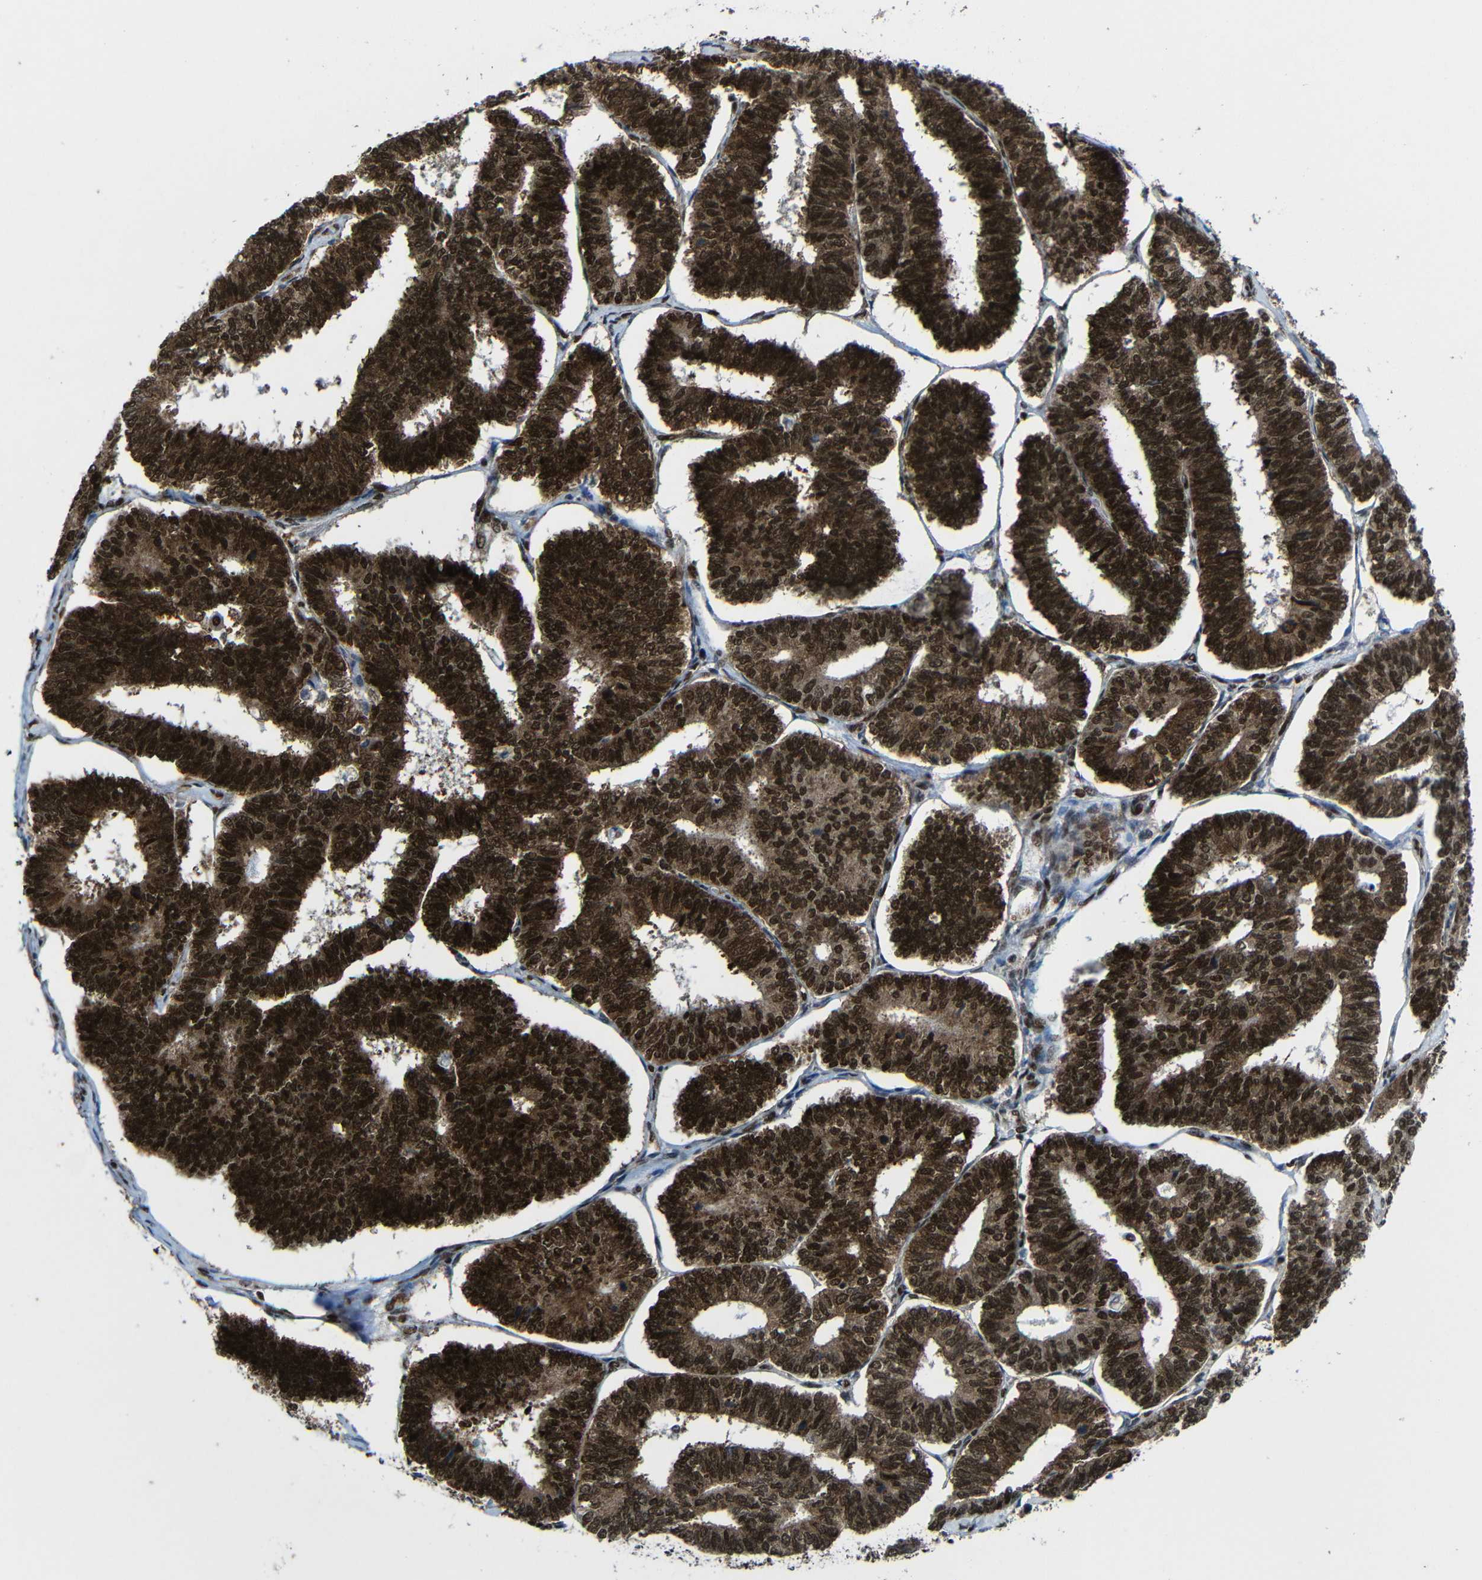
{"staining": {"intensity": "strong", "quantity": ">75%", "location": "cytoplasmic/membranous,nuclear"}, "tissue": "endometrial cancer", "cell_type": "Tumor cells", "image_type": "cancer", "snomed": [{"axis": "morphology", "description": "Adenocarcinoma, NOS"}, {"axis": "topography", "description": "Endometrium"}], "caption": "A high amount of strong cytoplasmic/membranous and nuclear expression is identified in about >75% of tumor cells in endometrial cancer (adenocarcinoma) tissue. (DAB (3,3'-diaminobenzidine) IHC with brightfield microscopy, high magnification).", "gene": "PTBP1", "patient": {"sex": "female", "age": 70}}